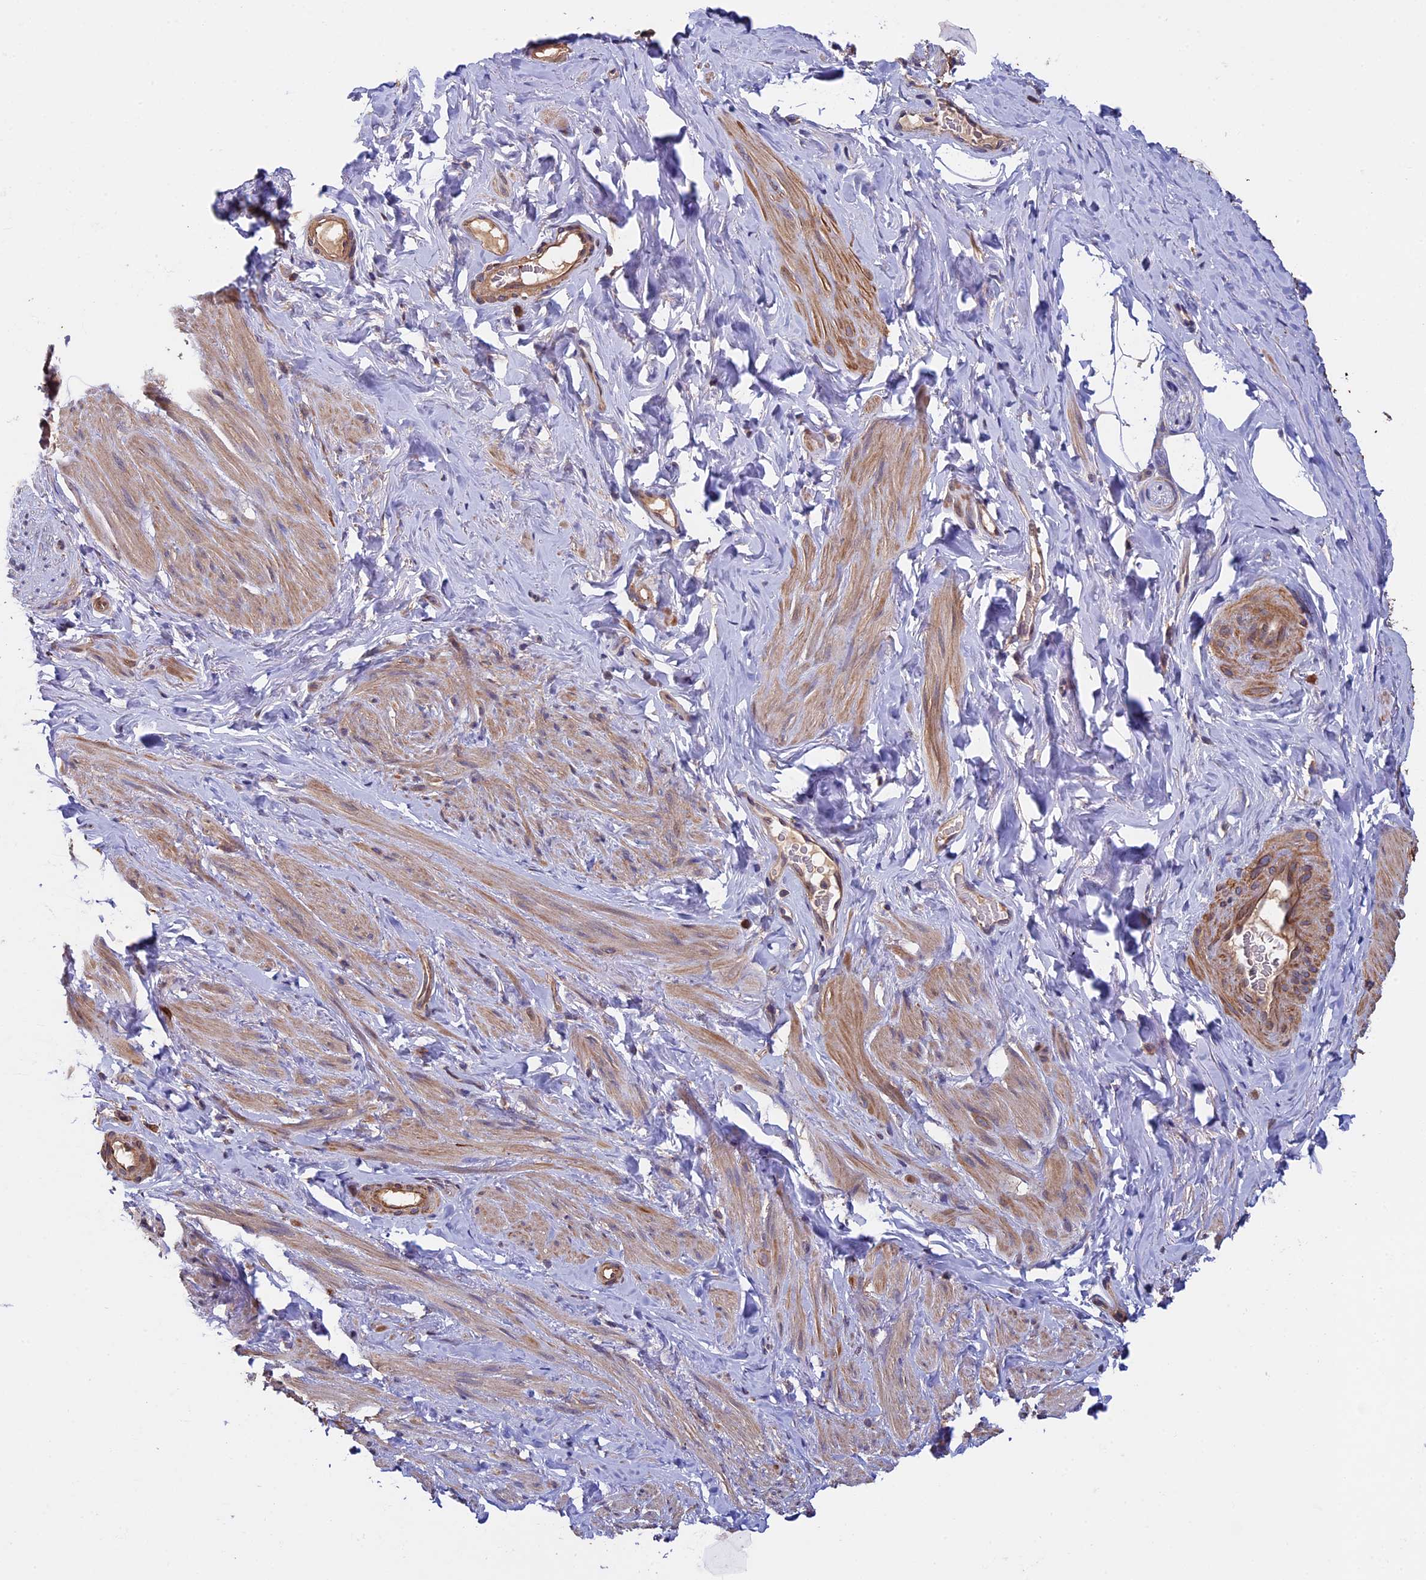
{"staining": {"intensity": "moderate", "quantity": ">75%", "location": "cytoplasmic/membranous"}, "tissue": "smooth muscle", "cell_type": "Smooth muscle cells", "image_type": "normal", "snomed": [{"axis": "morphology", "description": "Normal tissue, NOS"}, {"axis": "topography", "description": "Smooth muscle"}, {"axis": "topography", "description": "Peripheral nerve tissue"}], "caption": "Immunohistochemistry micrograph of normal smooth muscle: smooth muscle stained using immunohistochemistry displays medium levels of moderate protein expression localized specifically in the cytoplasmic/membranous of smooth muscle cells, appearing as a cytoplasmic/membranous brown color.", "gene": "SLC9A5", "patient": {"sex": "male", "age": 69}}